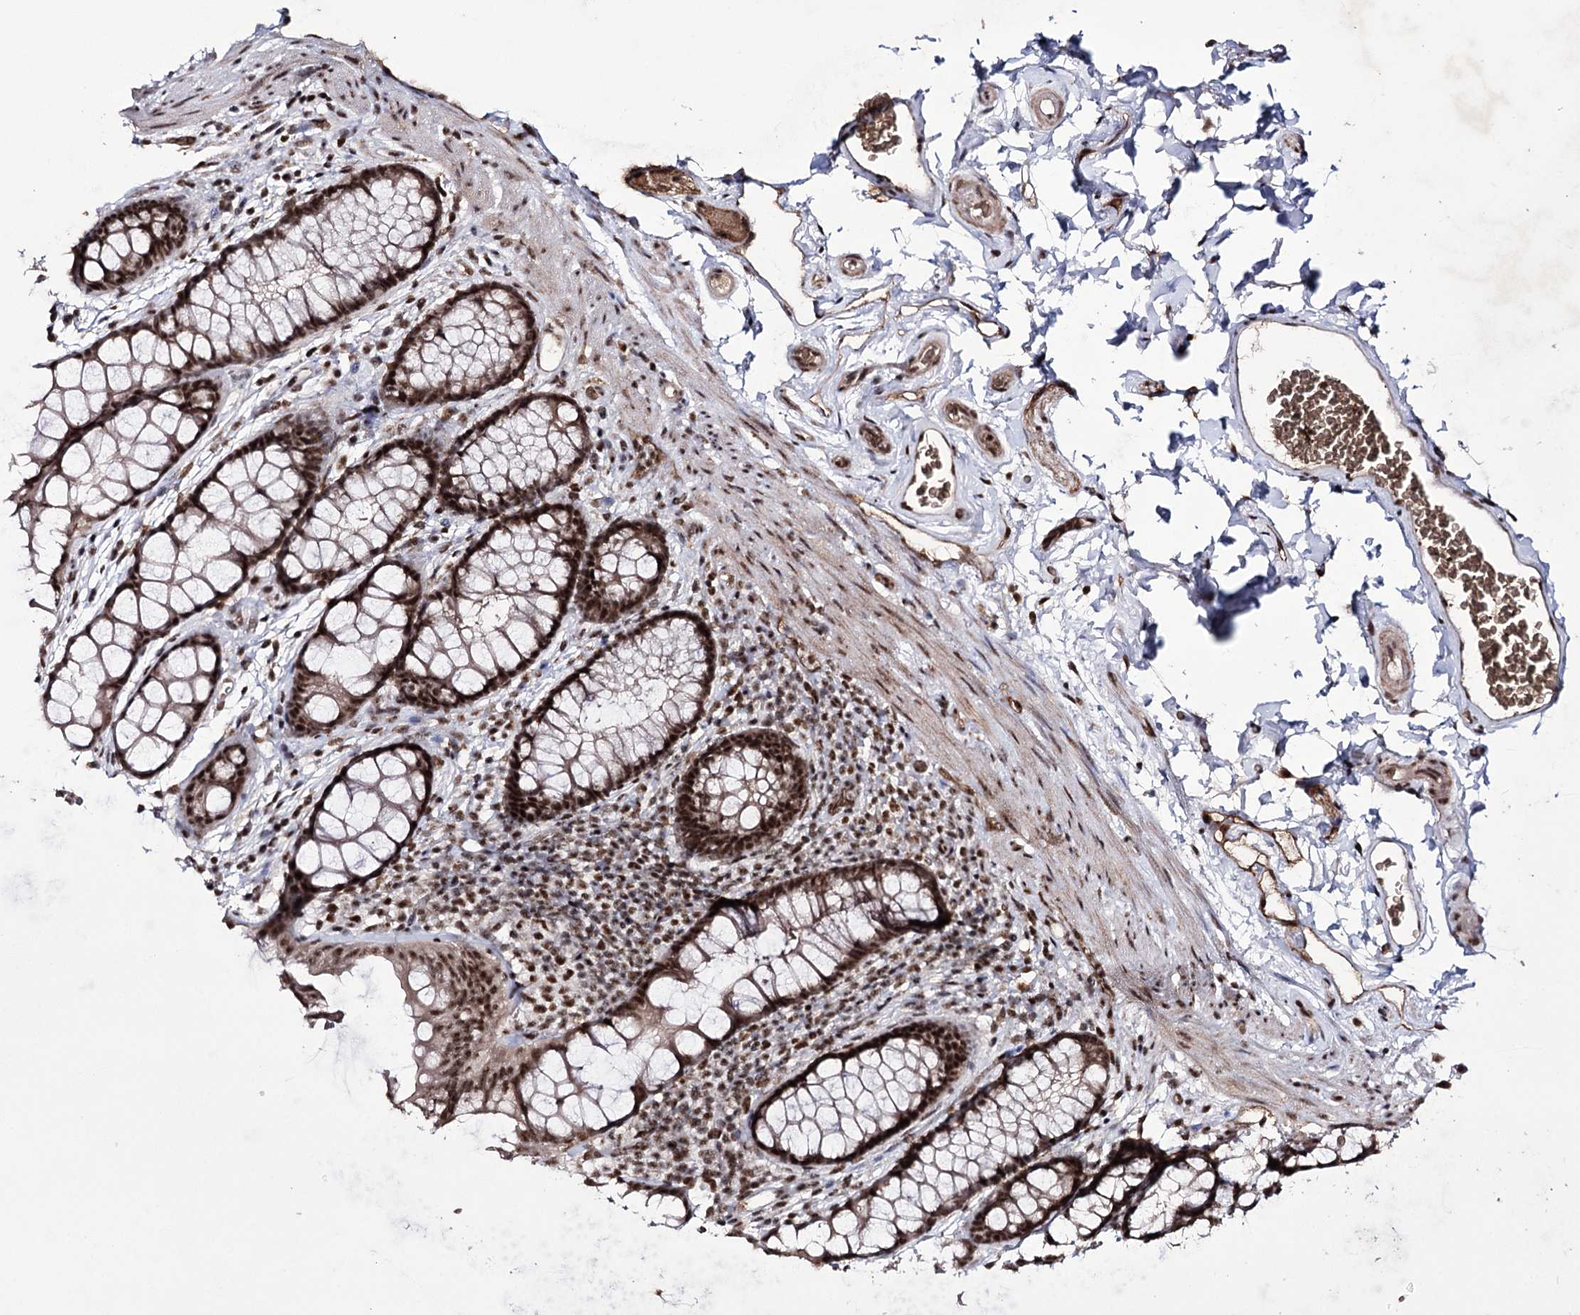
{"staining": {"intensity": "moderate", "quantity": ">75%", "location": "nuclear"}, "tissue": "colon", "cell_type": "Endothelial cells", "image_type": "normal", "snomed": [{"axis": "morphology", "description": "Normal tissue, NOS"}, {"axis": "topography", "description": "Colon"}], "caption": "Human colon stained for a protein (brown) displays moderate nuclear positive staining in approximately >75% of endothelial cells.", "gene": "PRPF40A", "patient": {"sex": "female", "age": 82}}